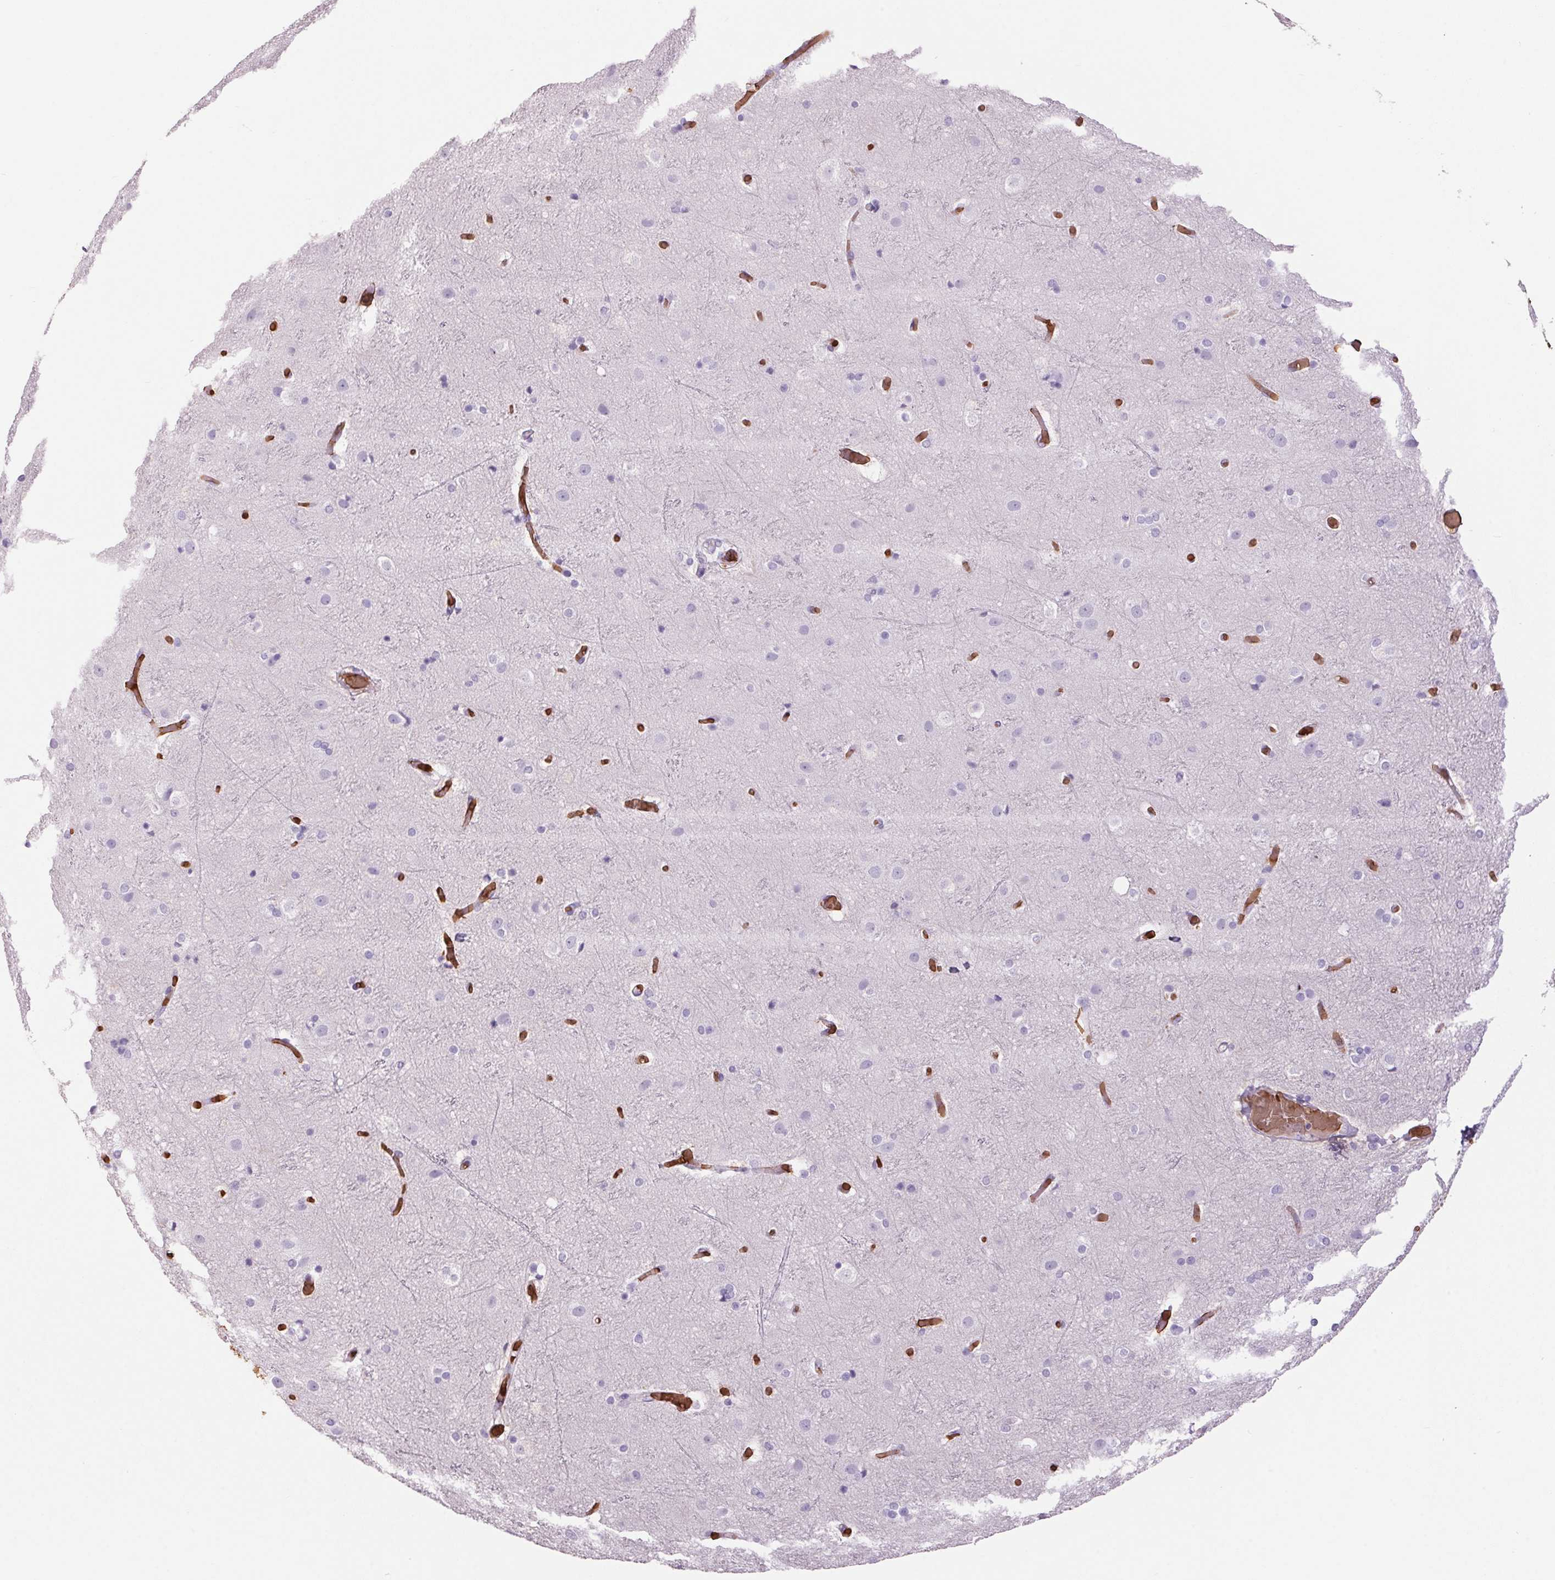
{"staining": {"intensity": "negative", "quantity": "none", "location": "none"}, "tissue": "cerebral cortex", "cell_type": "Endothelial cells", "image_type": "normal", "snomed": [{"axis": "morphology", "description": "Normal tissue, NOS"}, {"axis": "topography", "description": "Cerebral cortex"}], "caption": "Immunohistochemical staining of benign cerebral cortex exhibits no significant positivity in endothelial cells. Brightfield microscopy of immunohistochemistry (IHC) stained with DAB (brown) and hematoxylin (blue), captured at high magnification.", "gene": "HBQ1", "patient": {"sex": "female", "age": 52}}